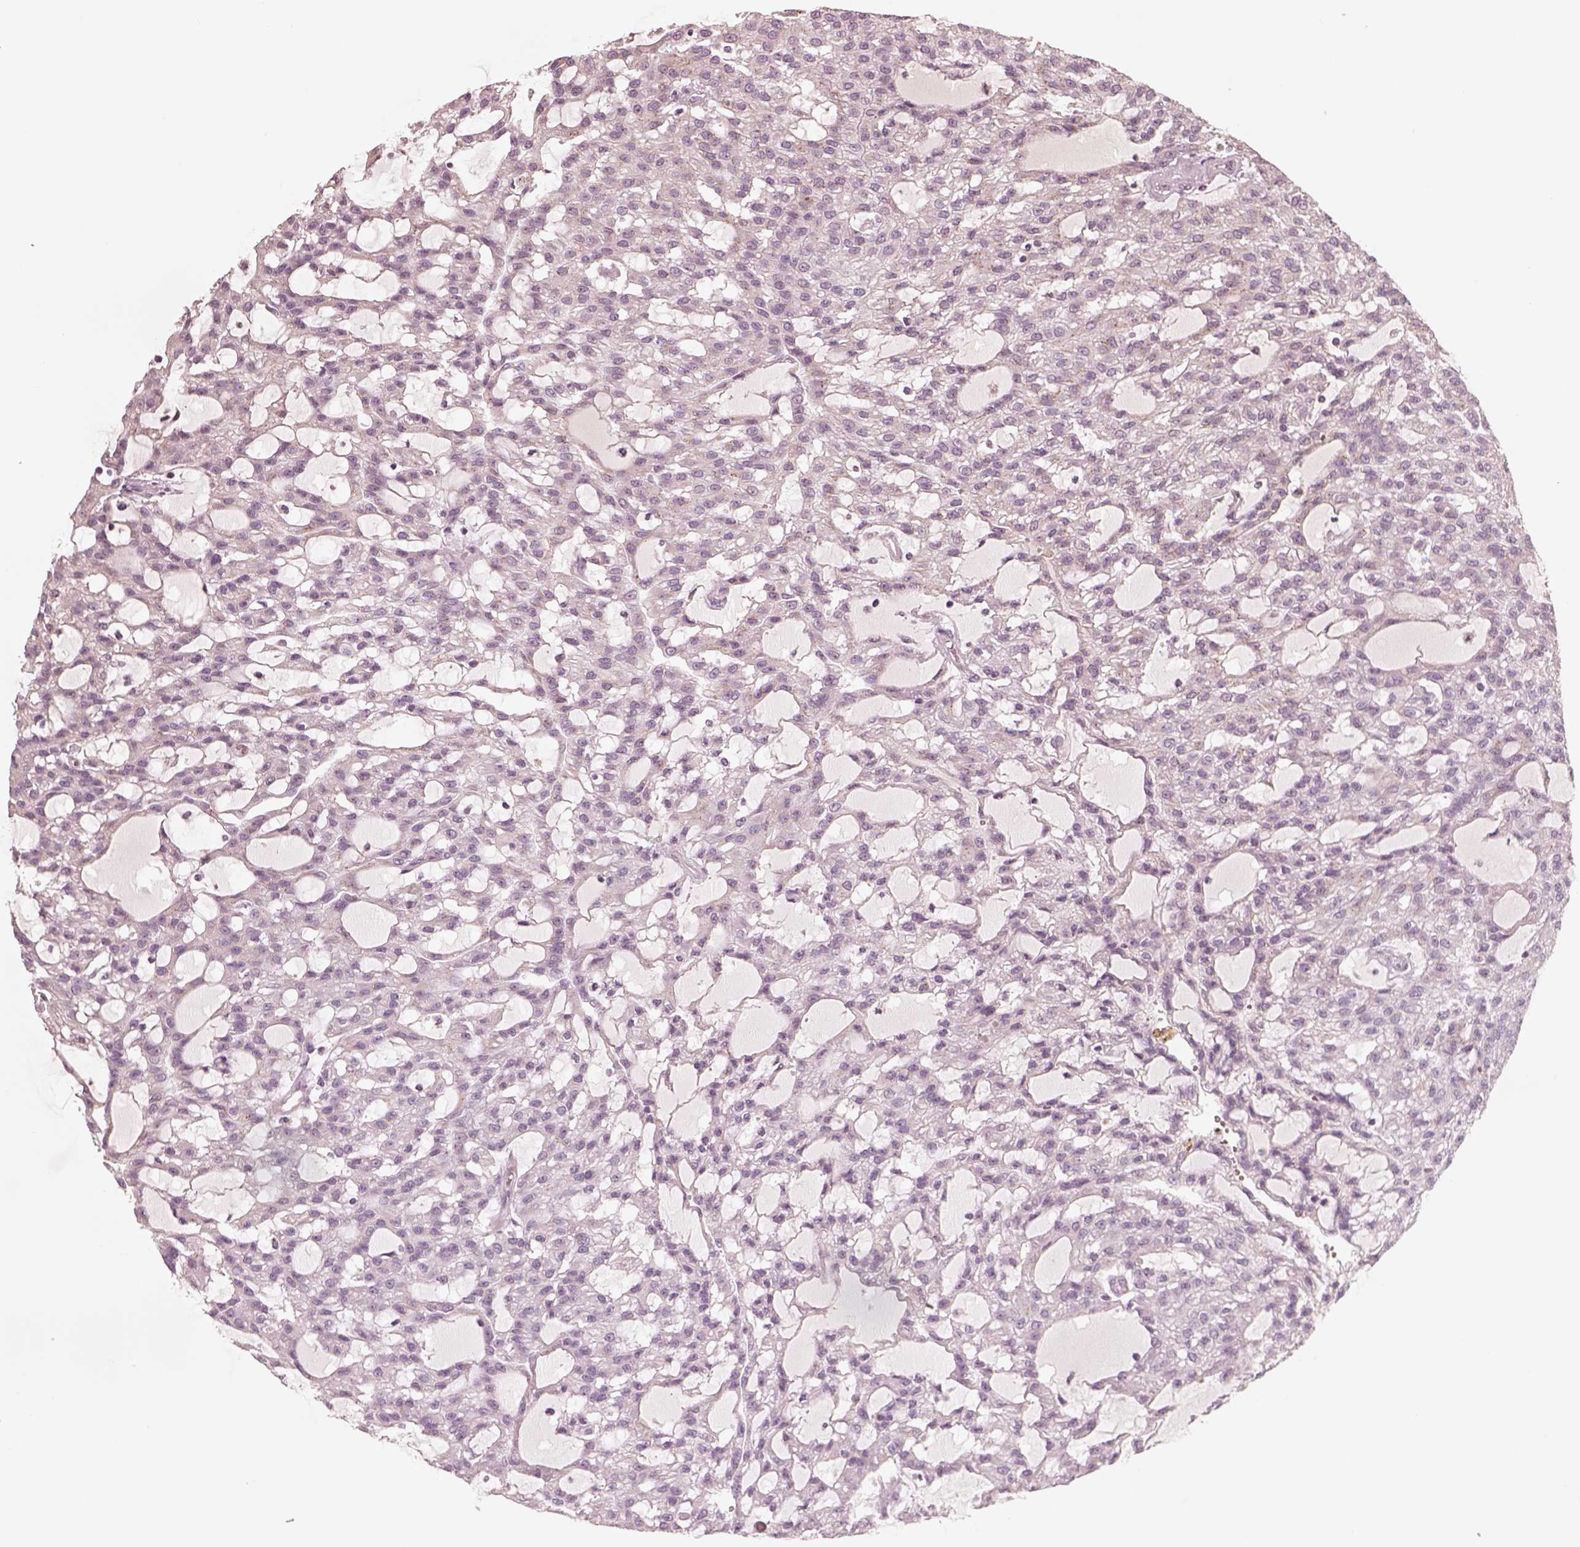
{"staining": {"intensity": "negative", "quantity": "none", "location": "none"}, "tissue": "renal cancer", "cell_type": "Tumor cells", "image_type": "cancer", "snomed": [{"axis": "morphology", "description": "Adenocarcinoma, NOS"}, {"axis": "topography", "description": "Kidney"}], "caption": "Tumor cells are negative for protein expression in human renal adenocarcinoma. (Brightfield microscopy of DAB (3,3'-diaminobenzidine) IHC at high magnification).", "gene": "SDCBP2", "patient": {"sex": "male", "age": 63}}